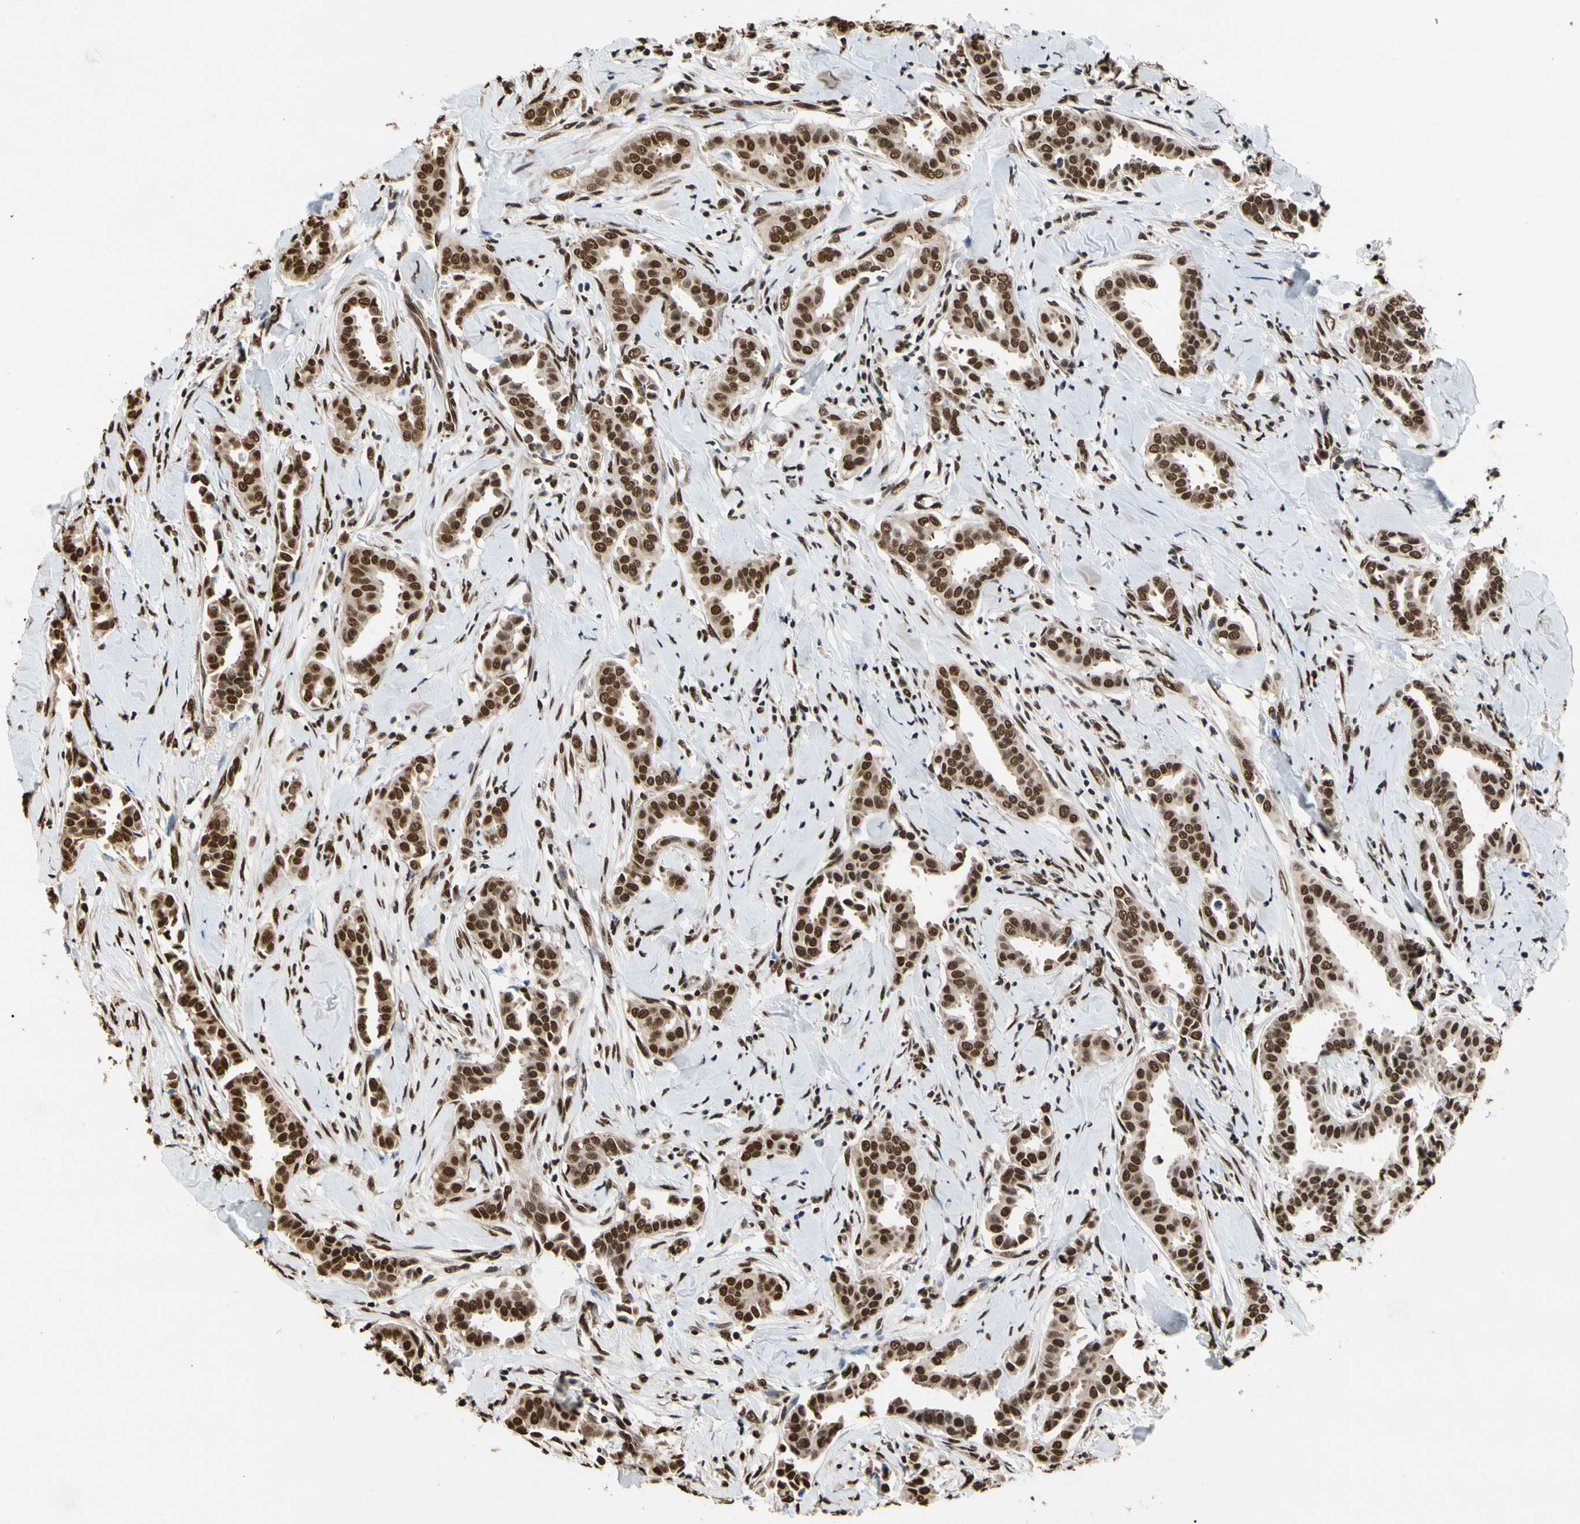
{"staining": {"intensity": "strong", "quantity": ">75%", "location": "nuclear"}, "tissue": "head and neck cancer", "cell_type": "Tumor cells", "image_type": "cancer", "snomed": [{"axis": "morphology", "description": "Adenocarcinoma, NOS"}, {"axis": "topography", "description": "Salivary gland"}, {"axis": "topography", "description": "Head-Neck"}], "caption": "A brown stain shows strong nuclear positivity of a protein in human head and neck cancer tumor cells. The staining was performed using DAB to visualize the protein expression in brown, while the nuclei were stained in blue with hematoxylin (Magnification: 20x).", "gene": "HNRNPK", "patient": {"sex": "female", "age": 65}}